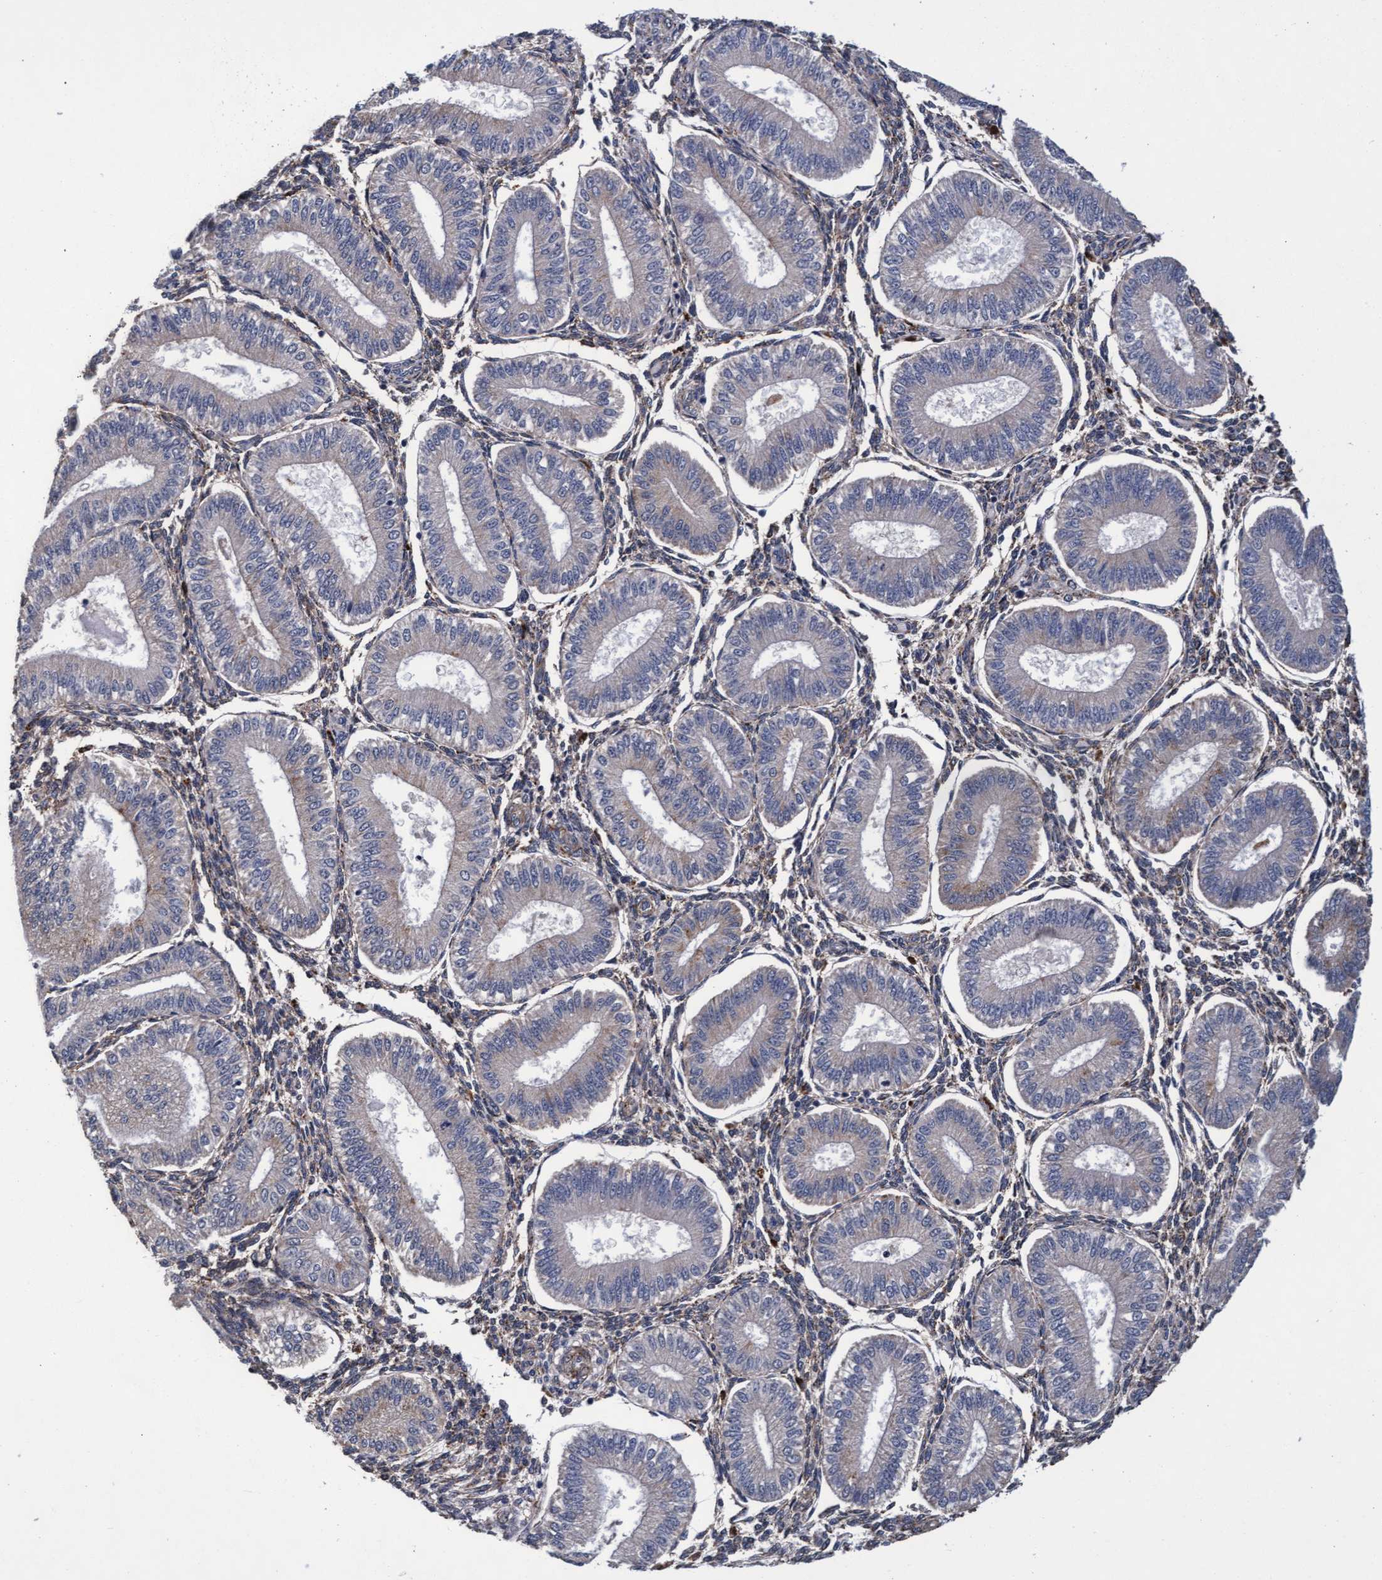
{"staining": {"intensity": "weak", "quantity": "<25%", "location": "cytoplasmic/membranous"}, "tissue": "endometrium", "cell_type": "Cells in endometrial stroma", "image_type": "normal", "snomed": [{"axis": "morphology", "description": "Normal tissue, NOS"}, {"axis": "topography", "description": "Endometrium"}], "caption": "Endometrium was stained to show a protein in brown. There is no significant positivity in cells in endometrial stroma. (DAB (3,3'-diaminobenzidine) immunohistochemistry visualized using brightfield microscopy, high magnification).", "gene": "CPQ", "patient": {"sex": "female", "age": 39}}